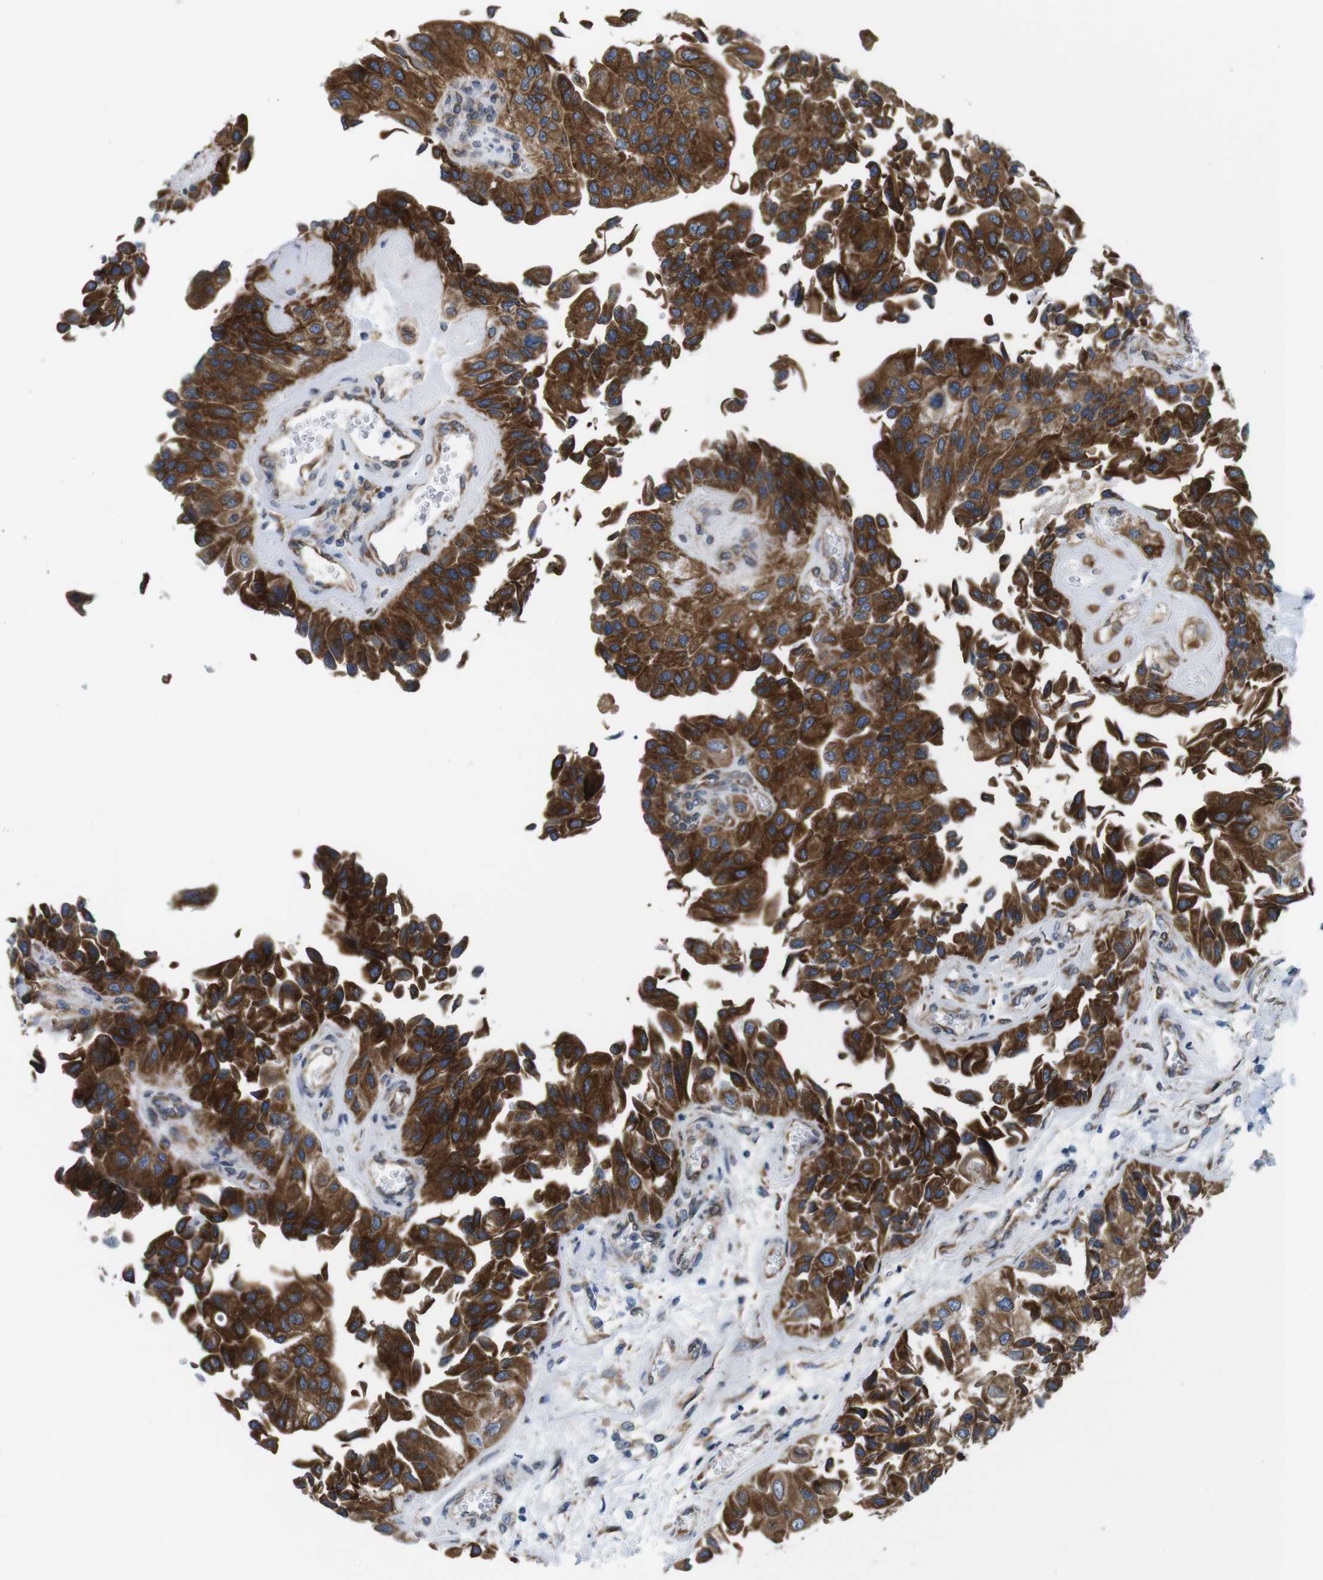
{"staining": {"intensity": "strong", "quantity": ">75%", "location": "cytoplasmic/membranous"}, "tissue": "urothelial cancer", "cell_type": "Tumor cells", "image_type": "cancer", "snomed": [{"axis": "morphology", "description": "Urothelial carcinoma, High grade"}, {"axis": "topography", "description": "Kidney"}, {"axis": "topography", "description": "Urinary bladder"}], "caption": "Urothelial carcinoma (high-grade) stained with a brown dye displays strong cytoplasmic/membranous positive expression in approximately >75% of tumor cells.", "gene": "HACD3", "patient": {"sex": "male", "age": 77}}